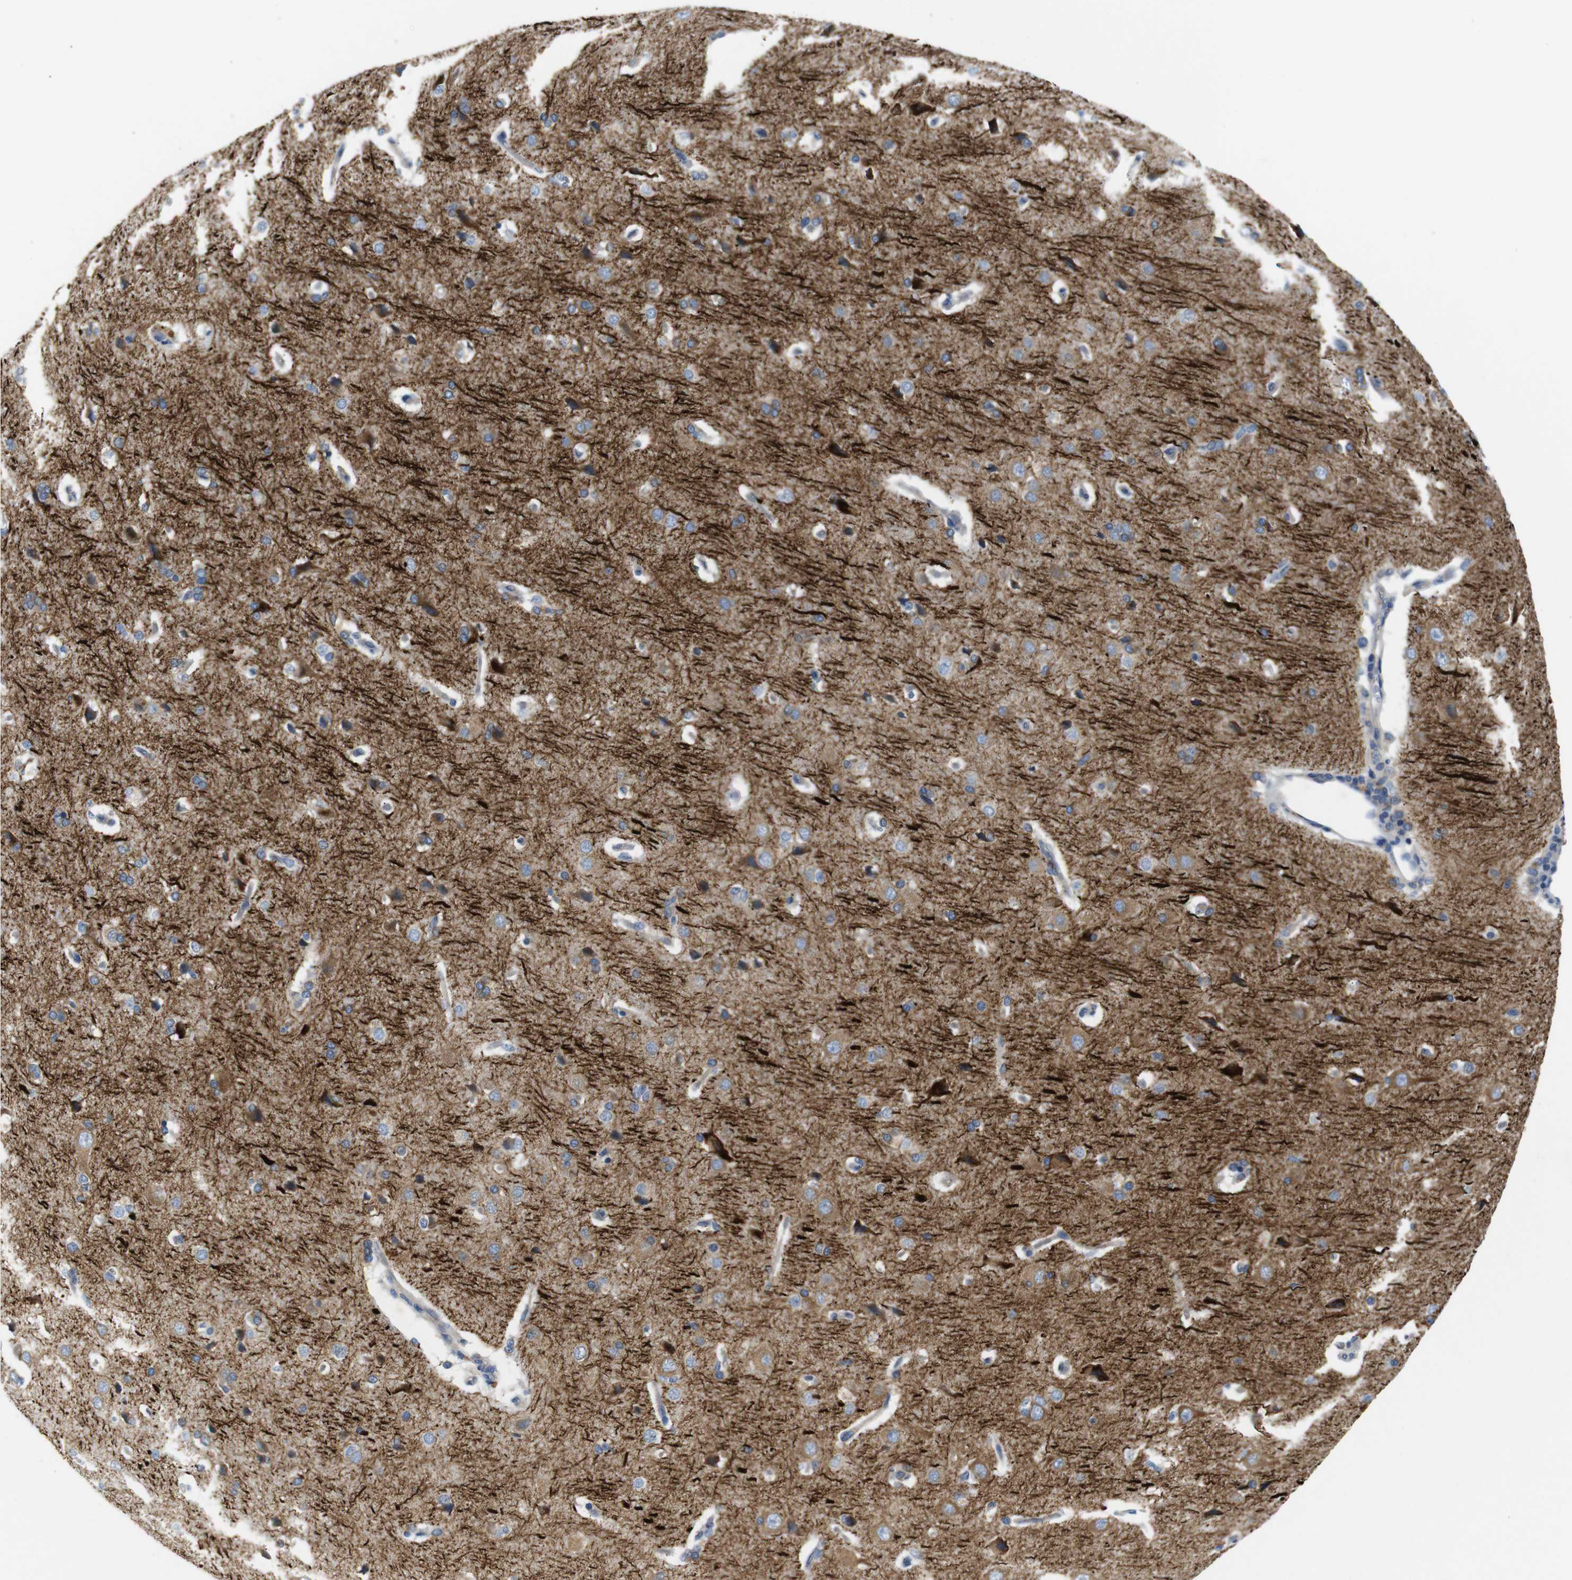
{"staining": {"intensity": "negative", "quantity": "none", "location": "none"}, "tissue": "cerebral cortex", "cell_type": "Endothelial cells", "image_type": "normal", "snomed": [{"axis": "morphology", "description": "Normal tissue, NOS"}, {"axis": "topography", "description": "Cerebral cortex"}], "caption": "DAB immunohistochemical staining of normal human cerebral cortex shows no significant positivity in endothelial cells. The staining is performed using DAB brown chromogen with nuclei counter-stained in using hematoxylin.", "gene": "DCP1A", "patient": {"sex": "male", "age": 62}}